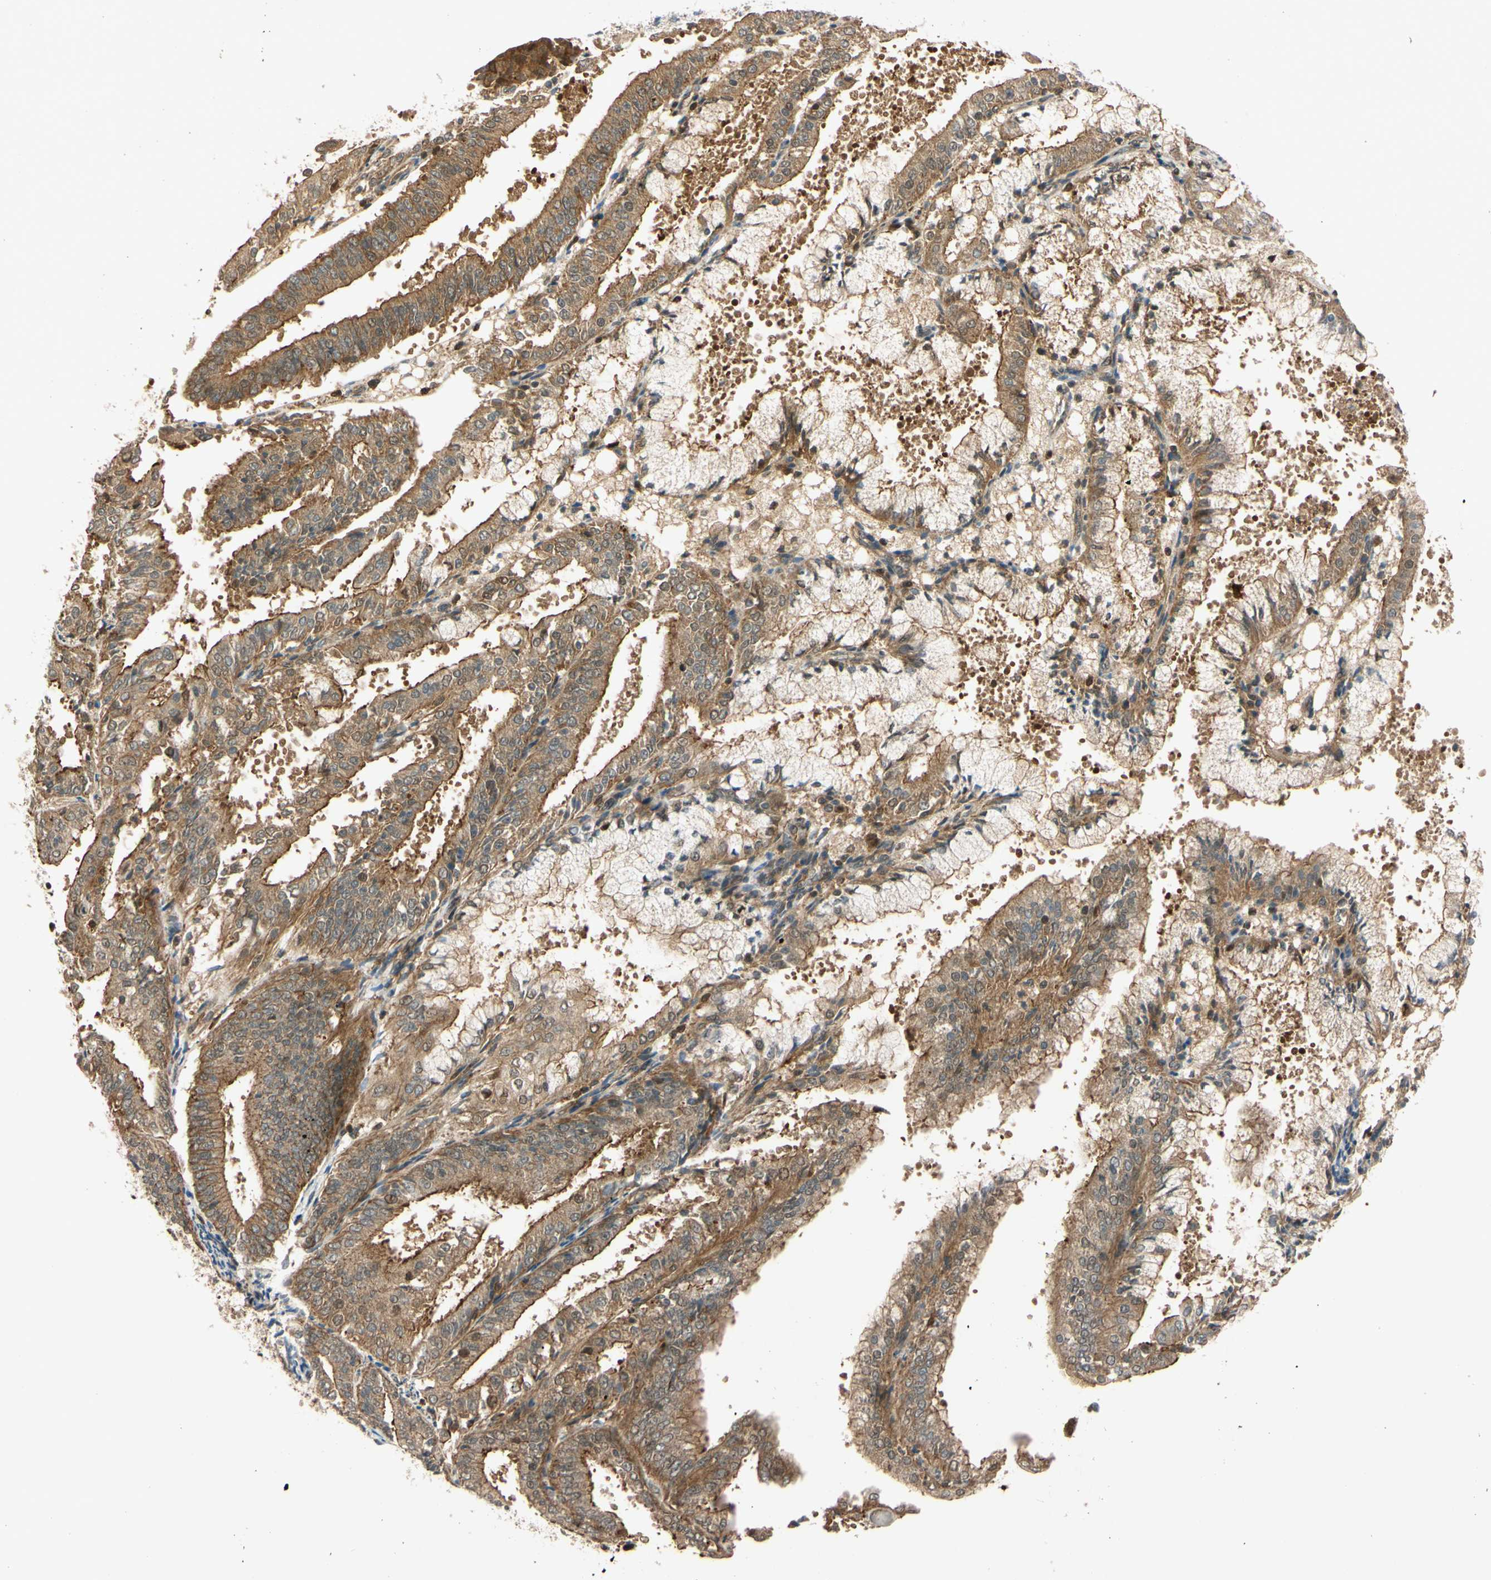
{"staining": {"intensity": "moderate", "quantity": ">75%", "location": "cytoplasmic/membranous"}, "tissue": "endometrial cancer", "cell_type": "Tumor cells", "image_type": "cancer", "snomed": [{"axis": "morphology", "description": "Adenocarcinoma, NOS"}, {"axis": "topography", "description": "Endometrium"}], "caption": "Immunohistochemistry (IHC) of endometrial cancer (adenocarcinoma) exhibits medium levels of moderate cytoplasmic/membranous staining in approximately >75% of tumor cells. (DAB (3,3'-diaminobenzidine) IHC with brightfield microscopy, high magnification).", "gene": "EPHA8", "patient": {"sex": "female", "age": 63}}